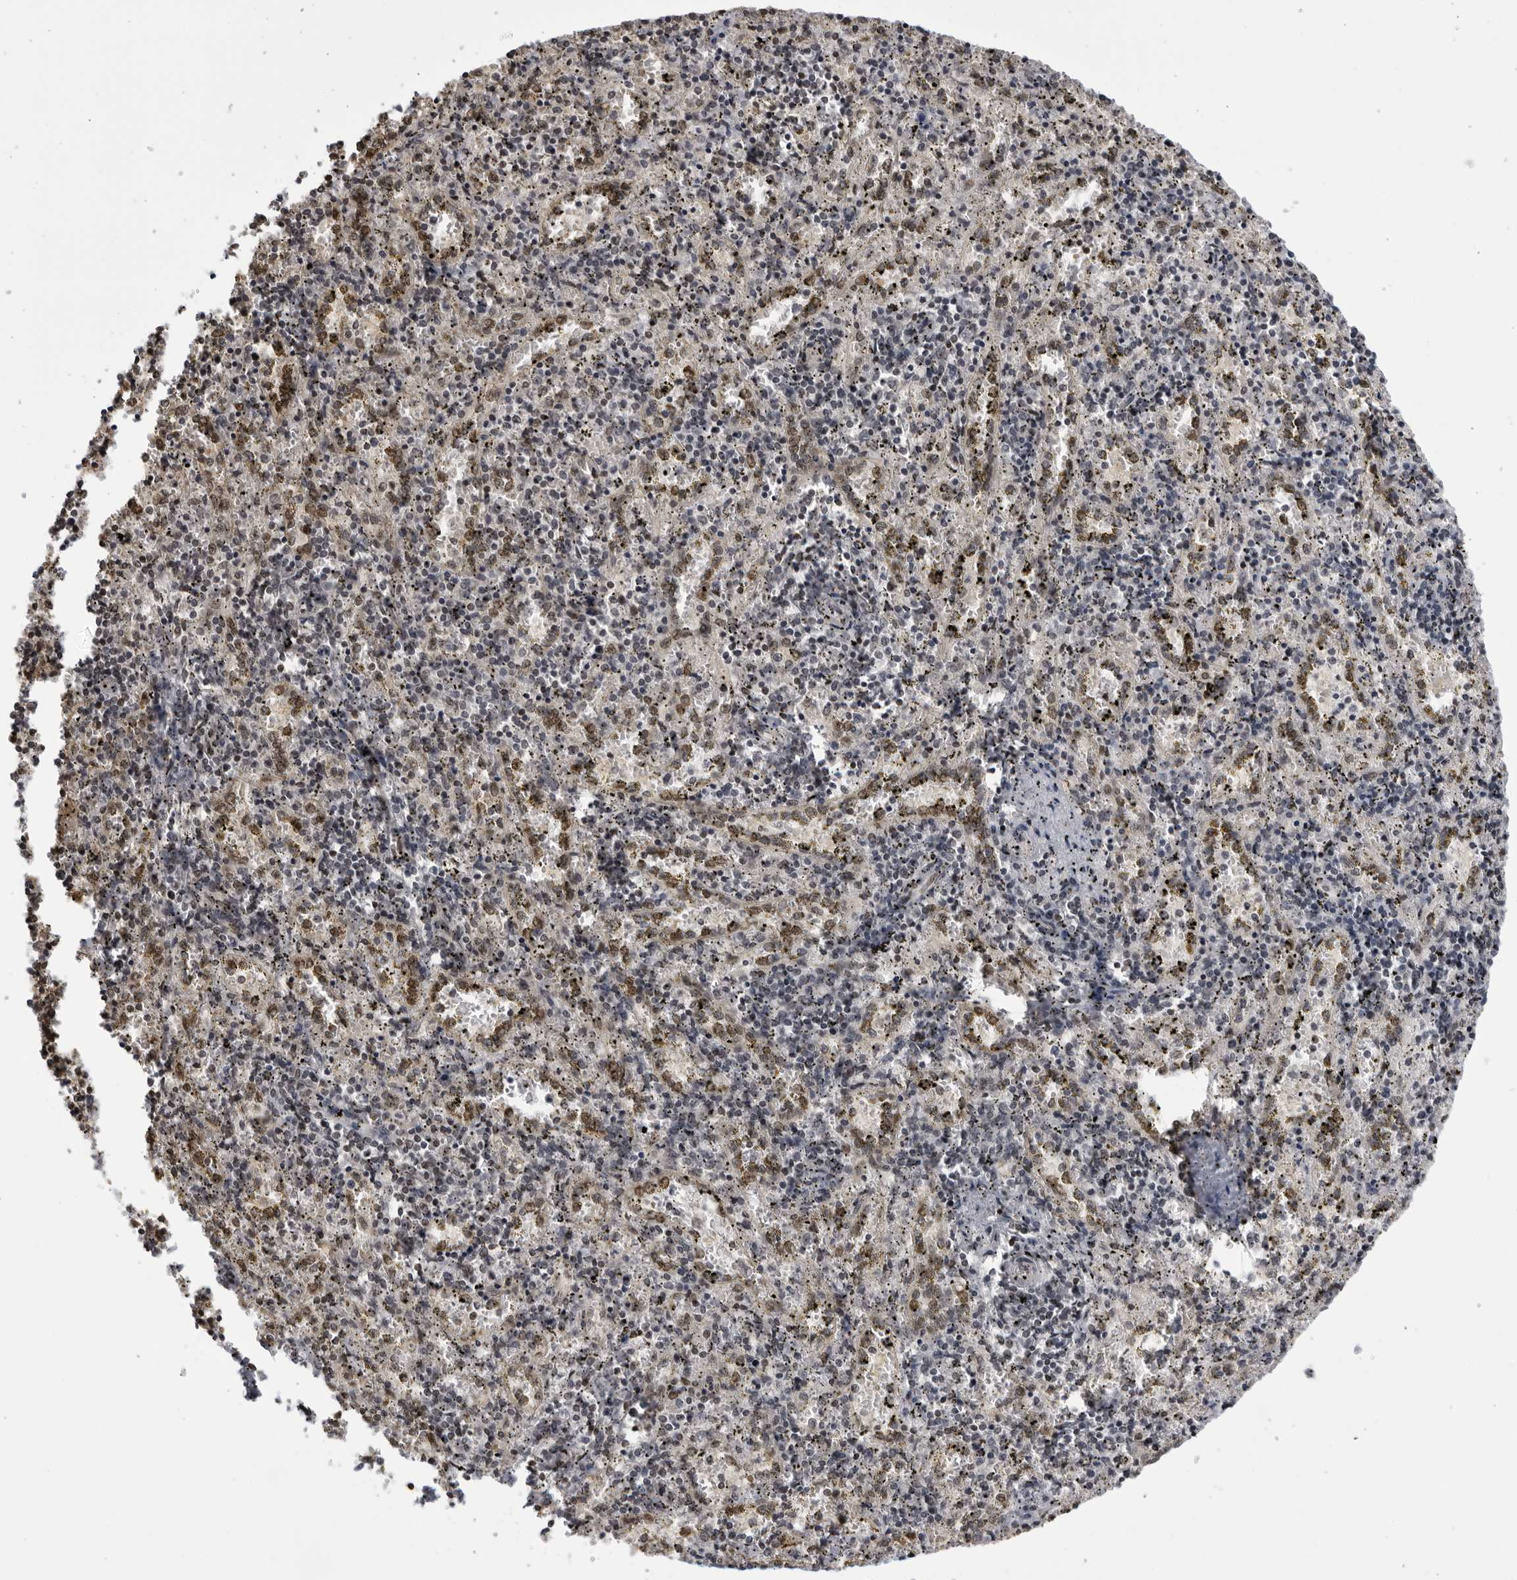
{"staining": {"intensity": "weak", "quantity": "<25%", "location": "nuclear"}, "tissue": "spleen", "cell_type": "Cells in red pulp", "image_type": "normal", "snomed": [{"axis": "morphology", "description": "Normal tissue, NOS"}, {"axis": "topography", "description": "Spleen"}], "caption": "An image of spleen stained for a protein reveals no brown staining in cells in red pulp. (Stains: DAB immunohistochemistry (IHC) with hematoxylin counter stain, Microscopy: brightfield microscopy at high magnification).", "gene": "RASGEF1C", "patient": {"sex": "male", "age": 11}}